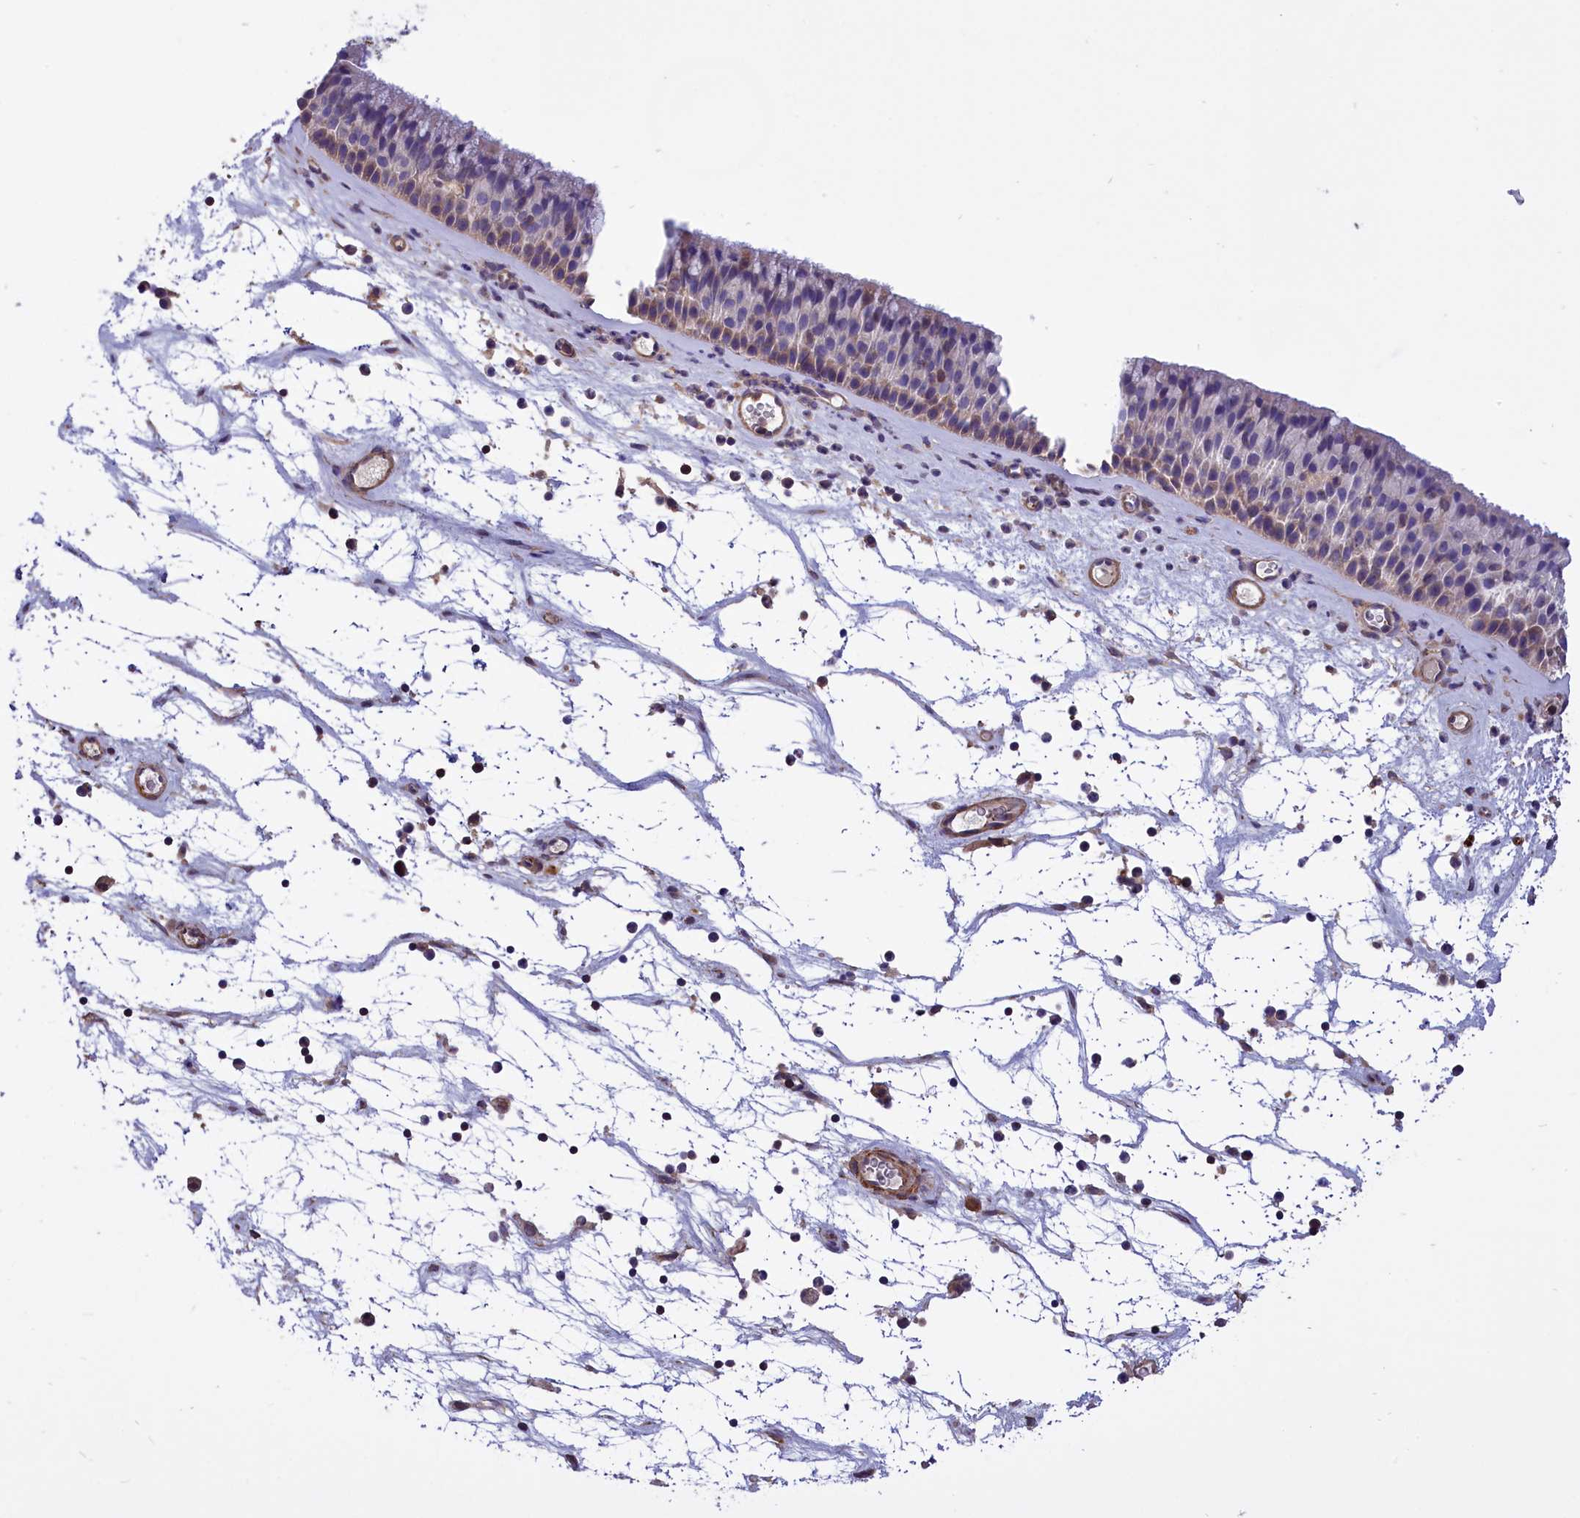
{"staining": {"intensity": "weak", "quantity": "25%-75%", "location": "cytoplasmic/membranous"}, "tissue": "nasopharynx", "cell_type": "Respiratory epithelial cells", "image_type": "normal", "snomed": [{"axis": "morphology", "description": "Normal tissue, NOS"}, {"axis": "topography", "description": "Nasopharynx"}], "caption": "An image of human nasopharynx stained for a protein shows weak cytoplasmic/membranous brown staining in respiratory epithelial cells. Immunohistochemistry stains the protein in brown and the nuclei are stained blue.", "gene": "AMDHD2", "patient": {"sex": "male", "age": 64}}